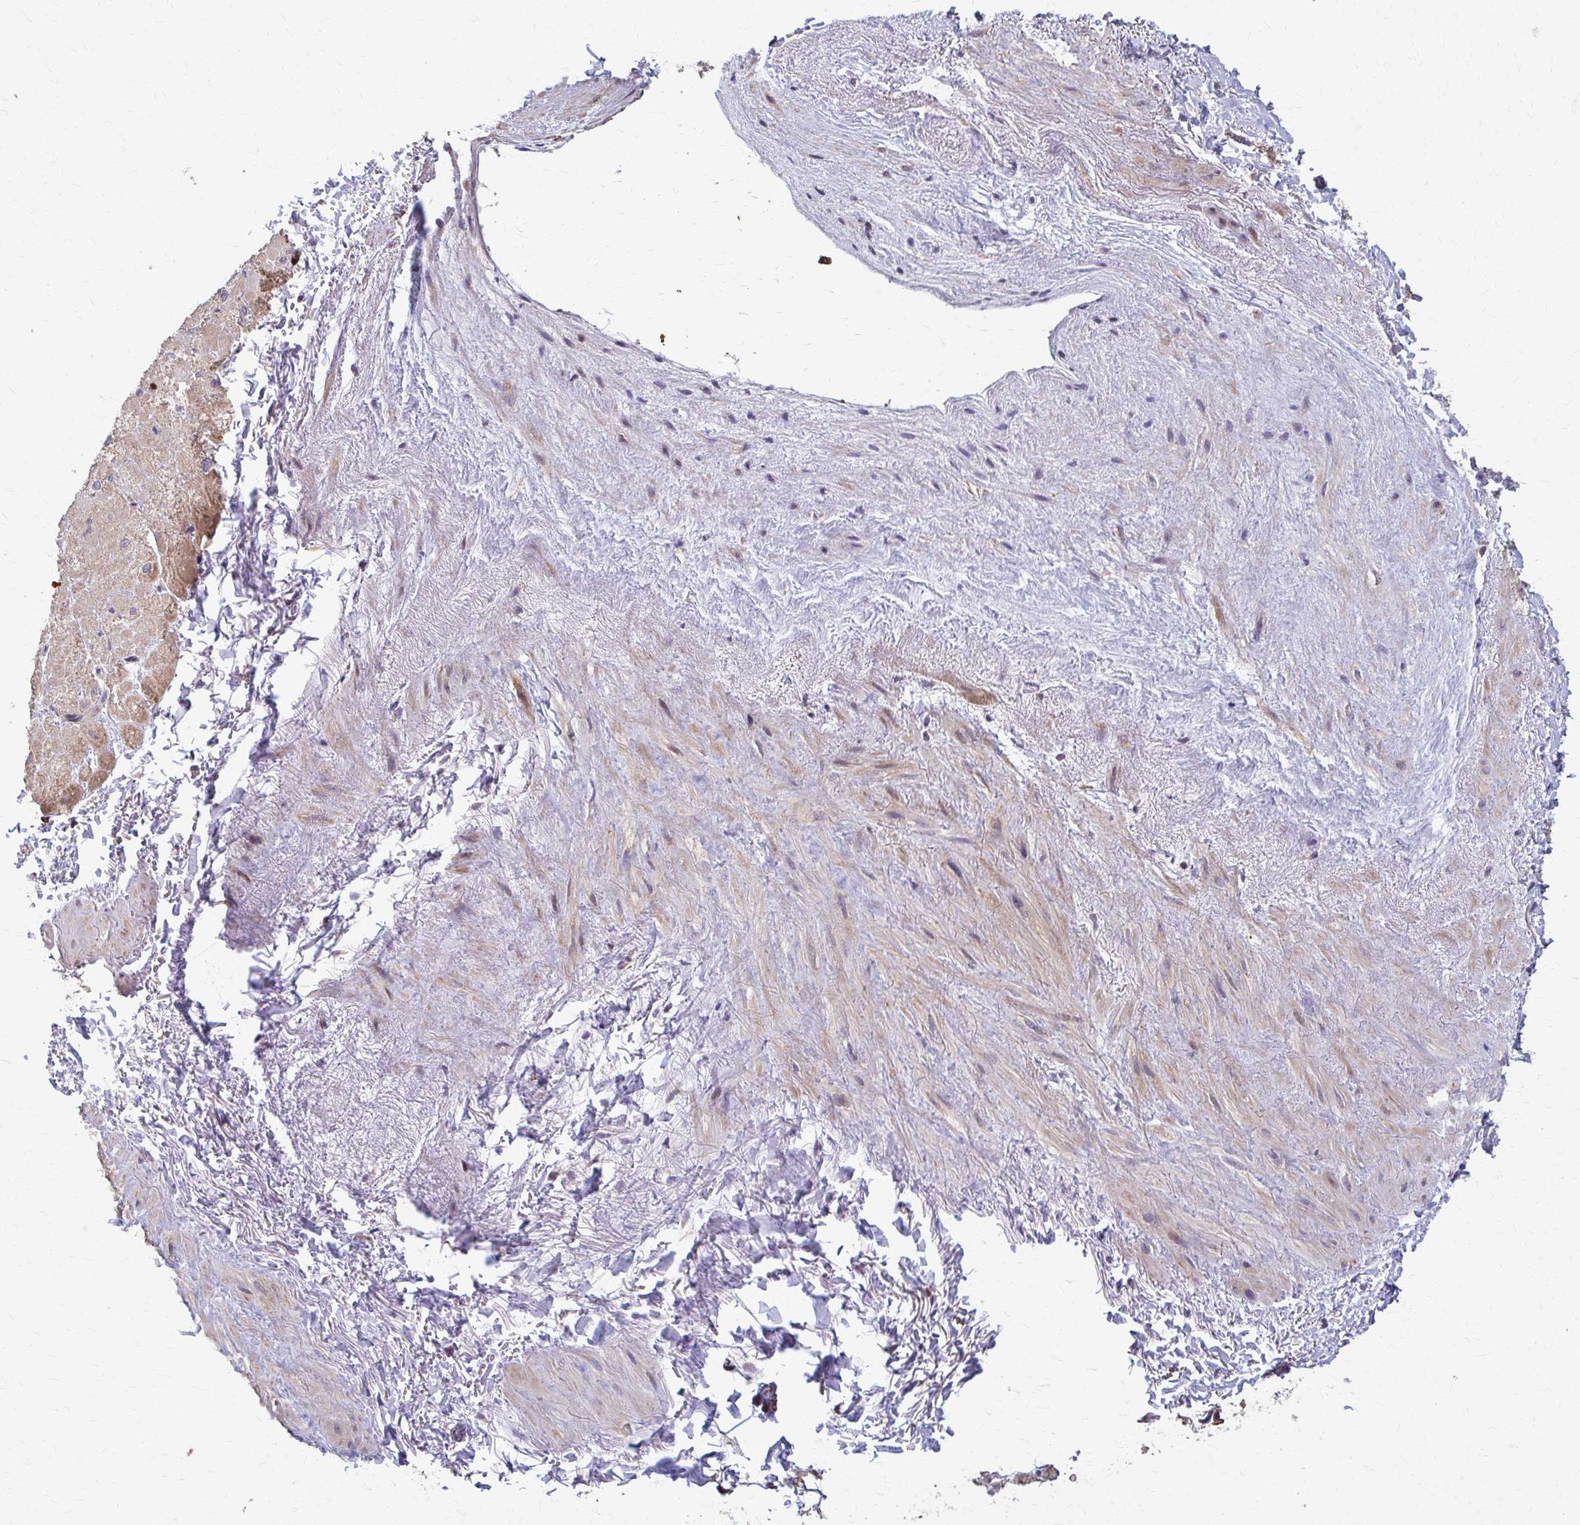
{"staining": {"intensity": "weak", "quantity": "25%-75%", "location": "cytoplasmic/membranous"}, "tissue": "heart muscle", "cell_type": "Cardiomyocytes", "image_type": "normal", "snomed": [{"axis": "morphology", "description": "Normal tissue, NOS"}, {"axis": "topography", "description": "Heart"}], "caption": "This micrograph demonstrates immunohistochemistry staining of benign human heart muscle, with low weak cytoplasmic/membranous positivity in about 25%-75% of cardiomyocytes.", "gene": "ZNF34", "patient": {"sex": "male", "age": 62}}